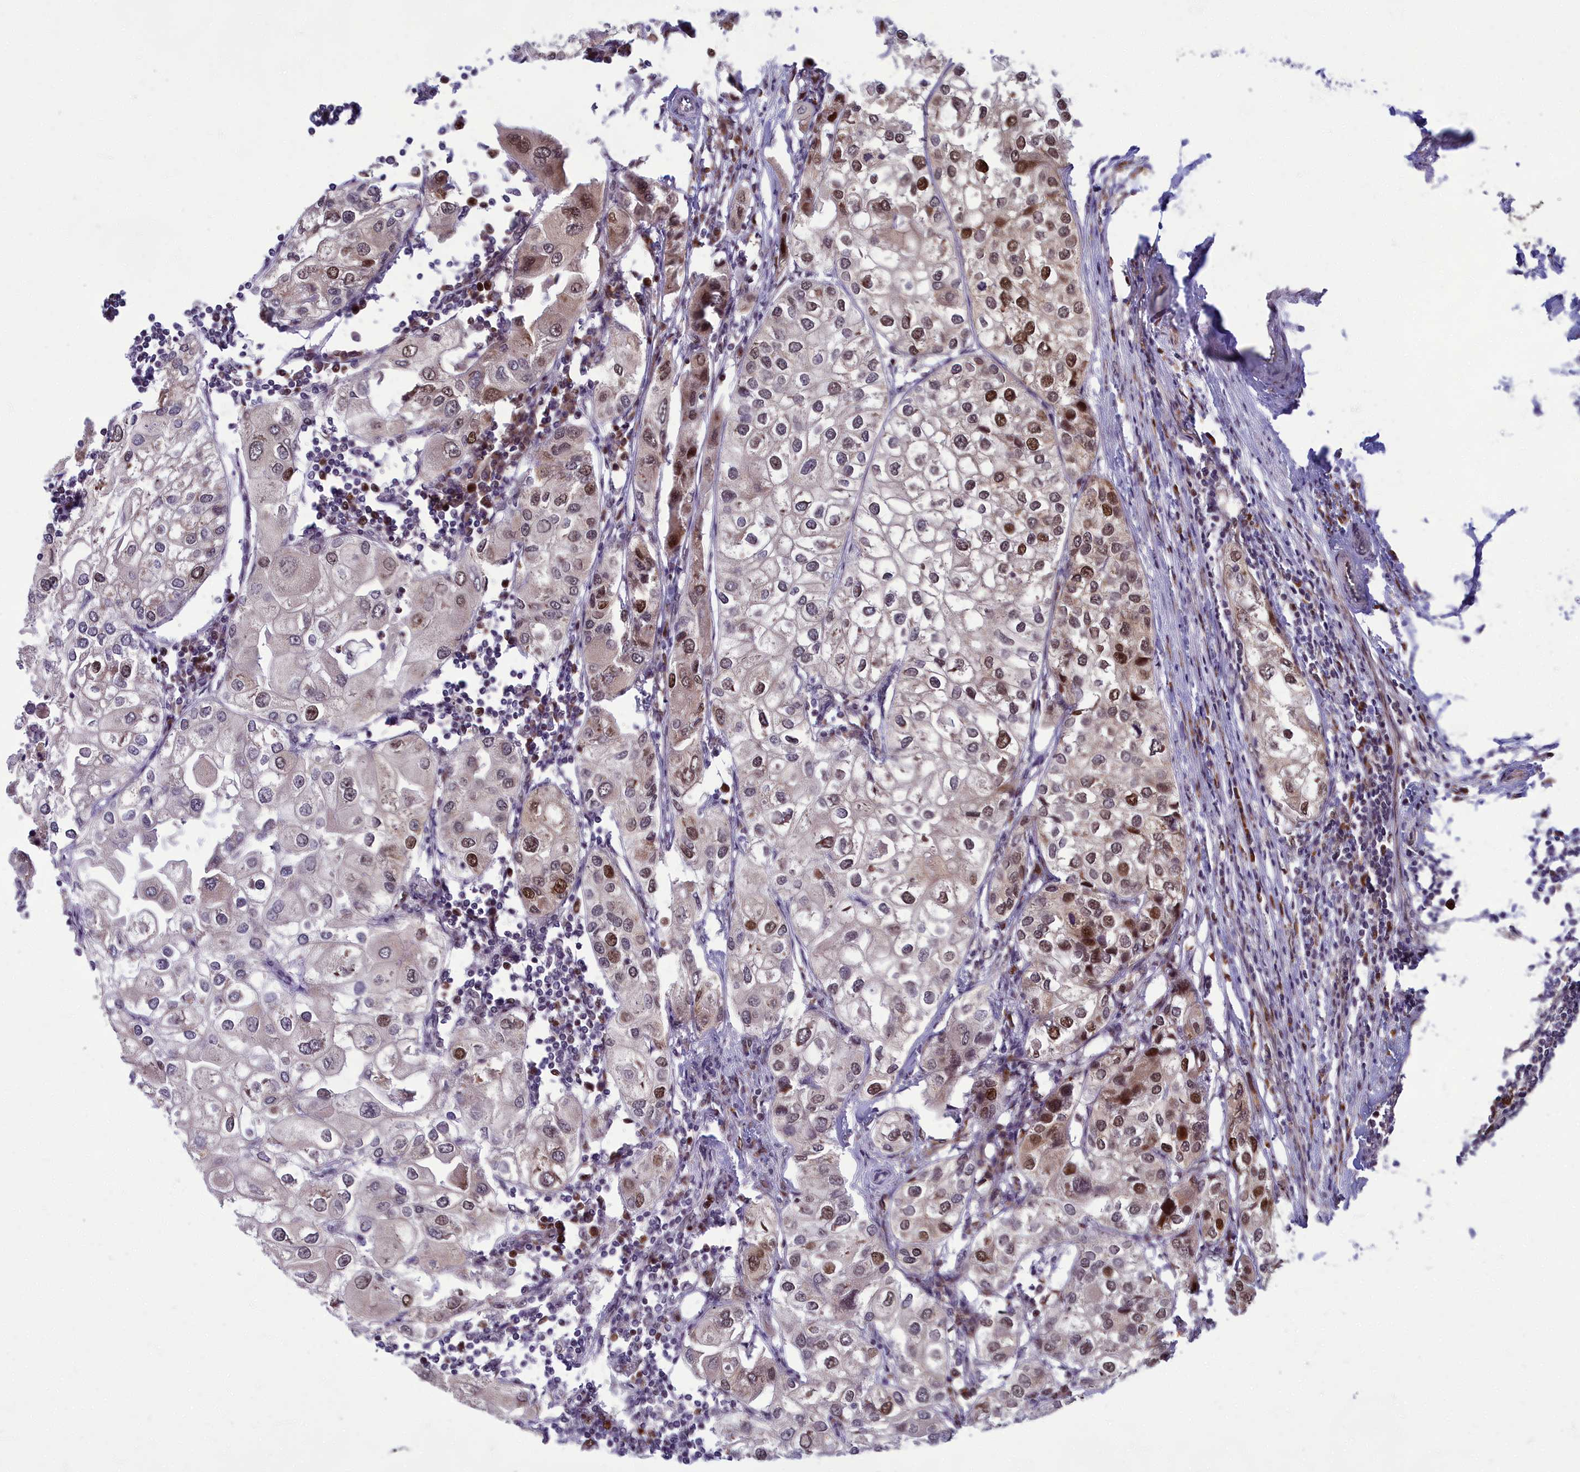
{"staining": {"intensity": "moderate", "quantity": "25%-75%", "location": "nuclear"}, "tissue": "urothelial cancer", "cell_type": "Tumor cells", "image_type": "cancer", "snomed": [{"axis": "morphology", "description": "Urothelial carcinoma, High grade"}, {"axis": "topography", "description": "Urinary bladder"}], "caption": "Protein staining shows moderate nuclear positivity in approximately 25%-75% of tumor cells in urothelial carcinoma (high-grade).", "gene": "EARS2", "patient": {"sex": "male", "age": 64}}